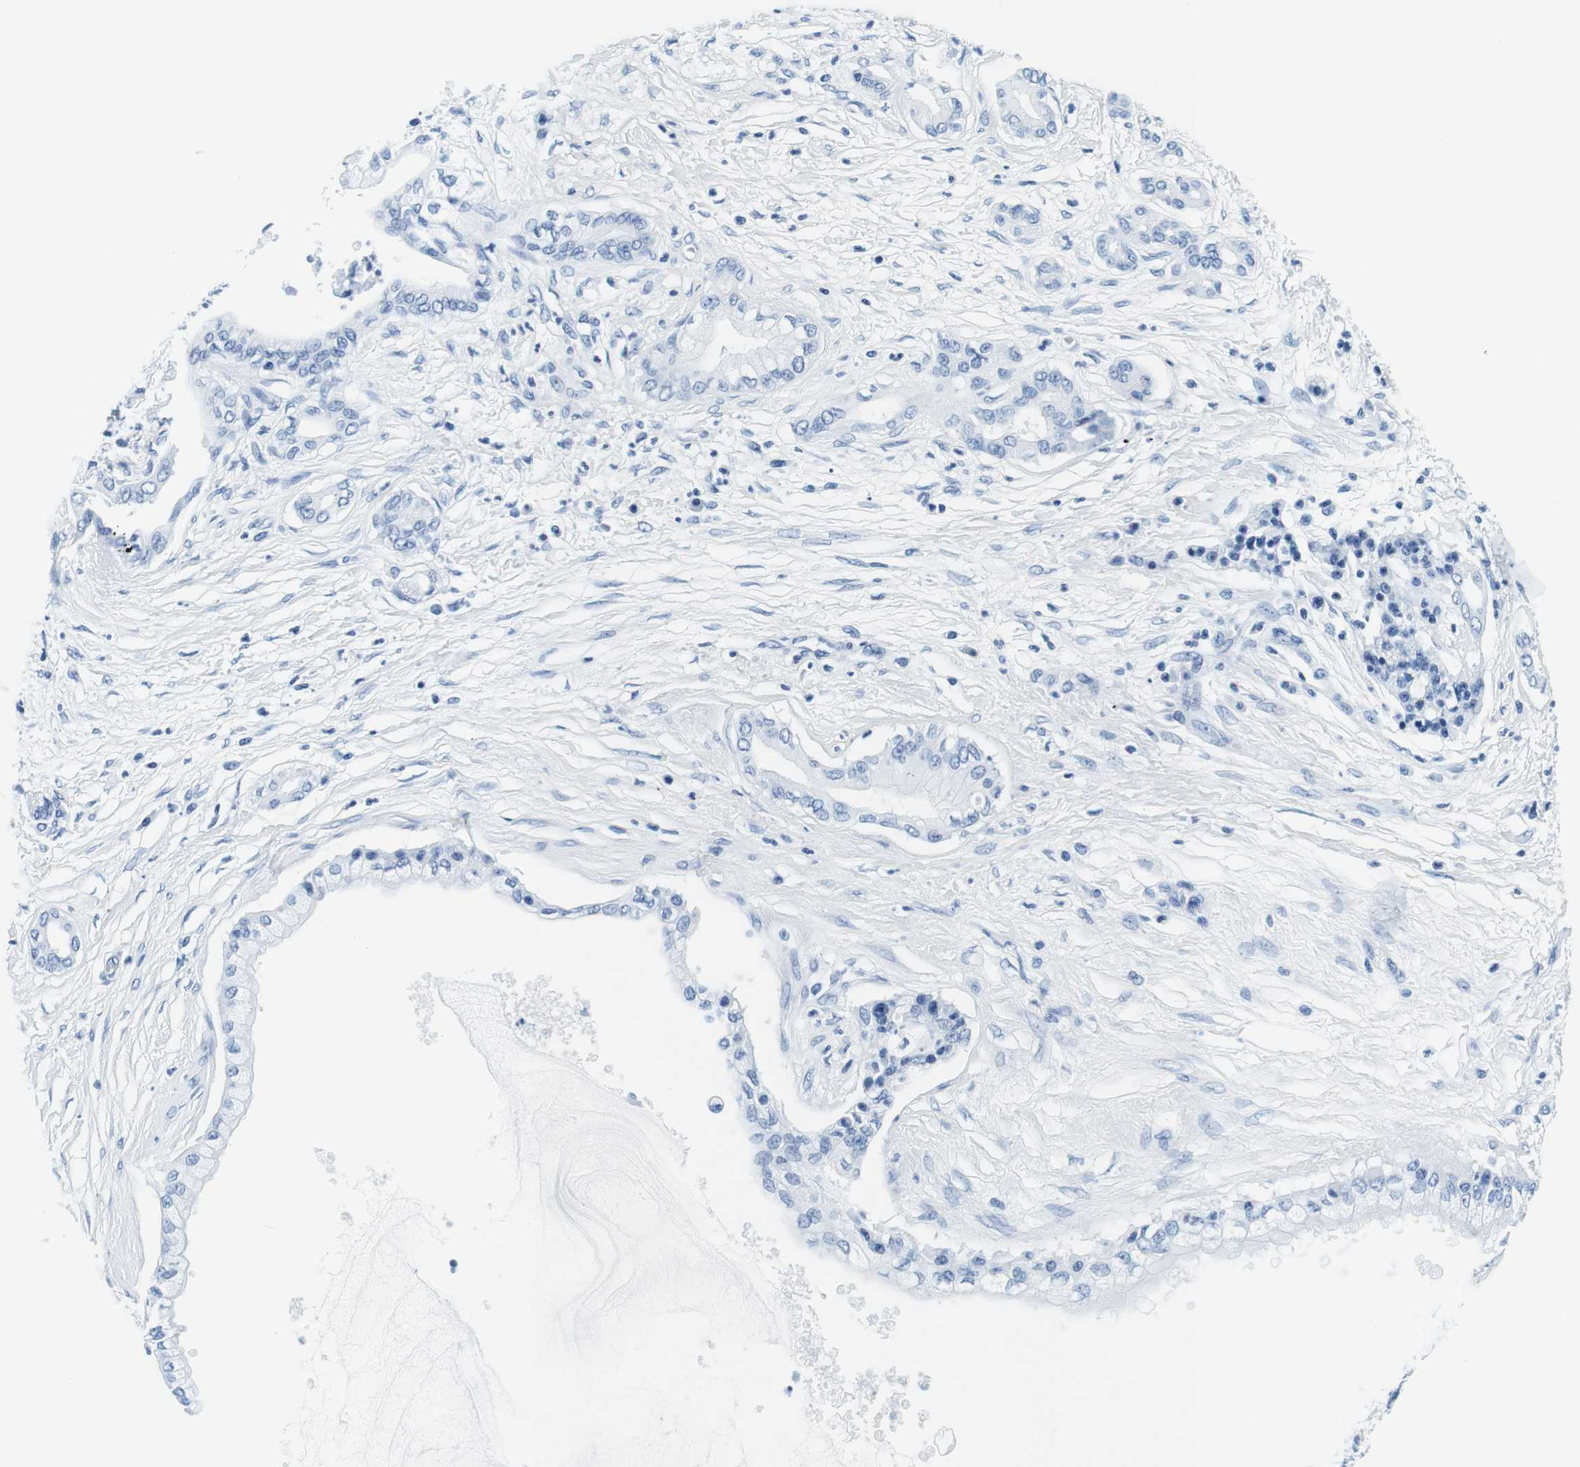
{"staining": {"intensity": "negative", "quantity": "none", "location": "none"}, "tissue": "pancreatic cancer", "cell_type": "Tumor cells", "image_type": "cancer", "snomed": [{"axis": "morphology", "description": "Adenocarcinoma, NOS"}, {"axis": "topography", "description": "Pancreas"}], "caption": "Histopathology image shows no significant protein positivity in tumor cells of pancreatic cancer (adenocarcinoma). (IHC, brightfield microscopy, high magnification).", "gene": "ELANE", "patient": {"sex": "male", "age": 56}}